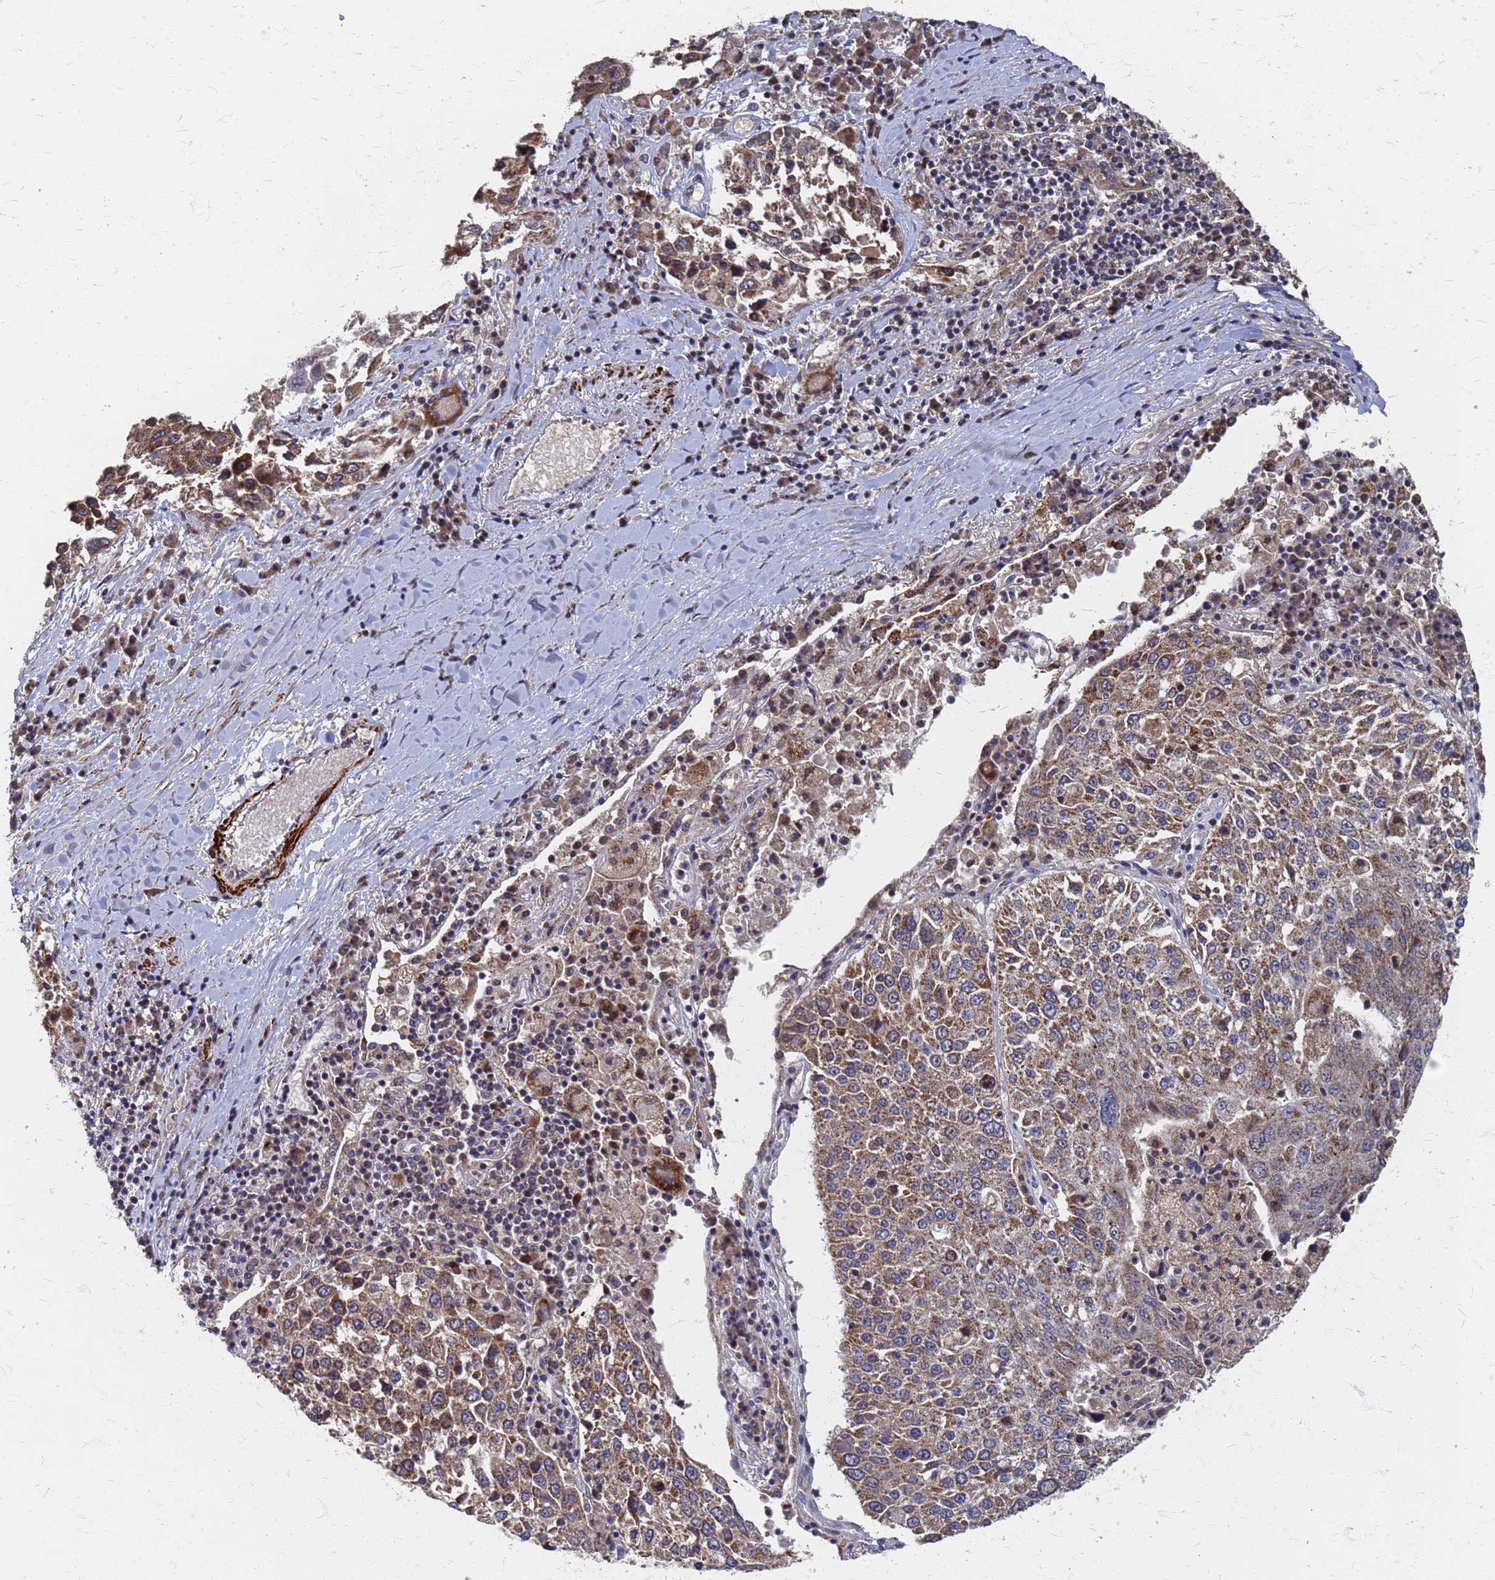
{"staining": {"intensity": "moderate", "quantity": ">75%", "location": "cytoplasmic/membranous"}, "tissue": "lung cancer", "cell_type": "Tumor cells", "image_type": "cancer", "snomed": [{"axis": "morphology", "description": "Squamous cell carcinoma, NOS"}, {"axis": "topography", "description": "Lung"}], "caption": "High-power microscopy captured an IHC micrograph of squamous cell carcinoma (lung), revealing moderate cytoplasmic/membranous expression in about >75% of tumor cells.", "gene": "ATPAF1", "patient": {"sex": "male", "age": 65}}